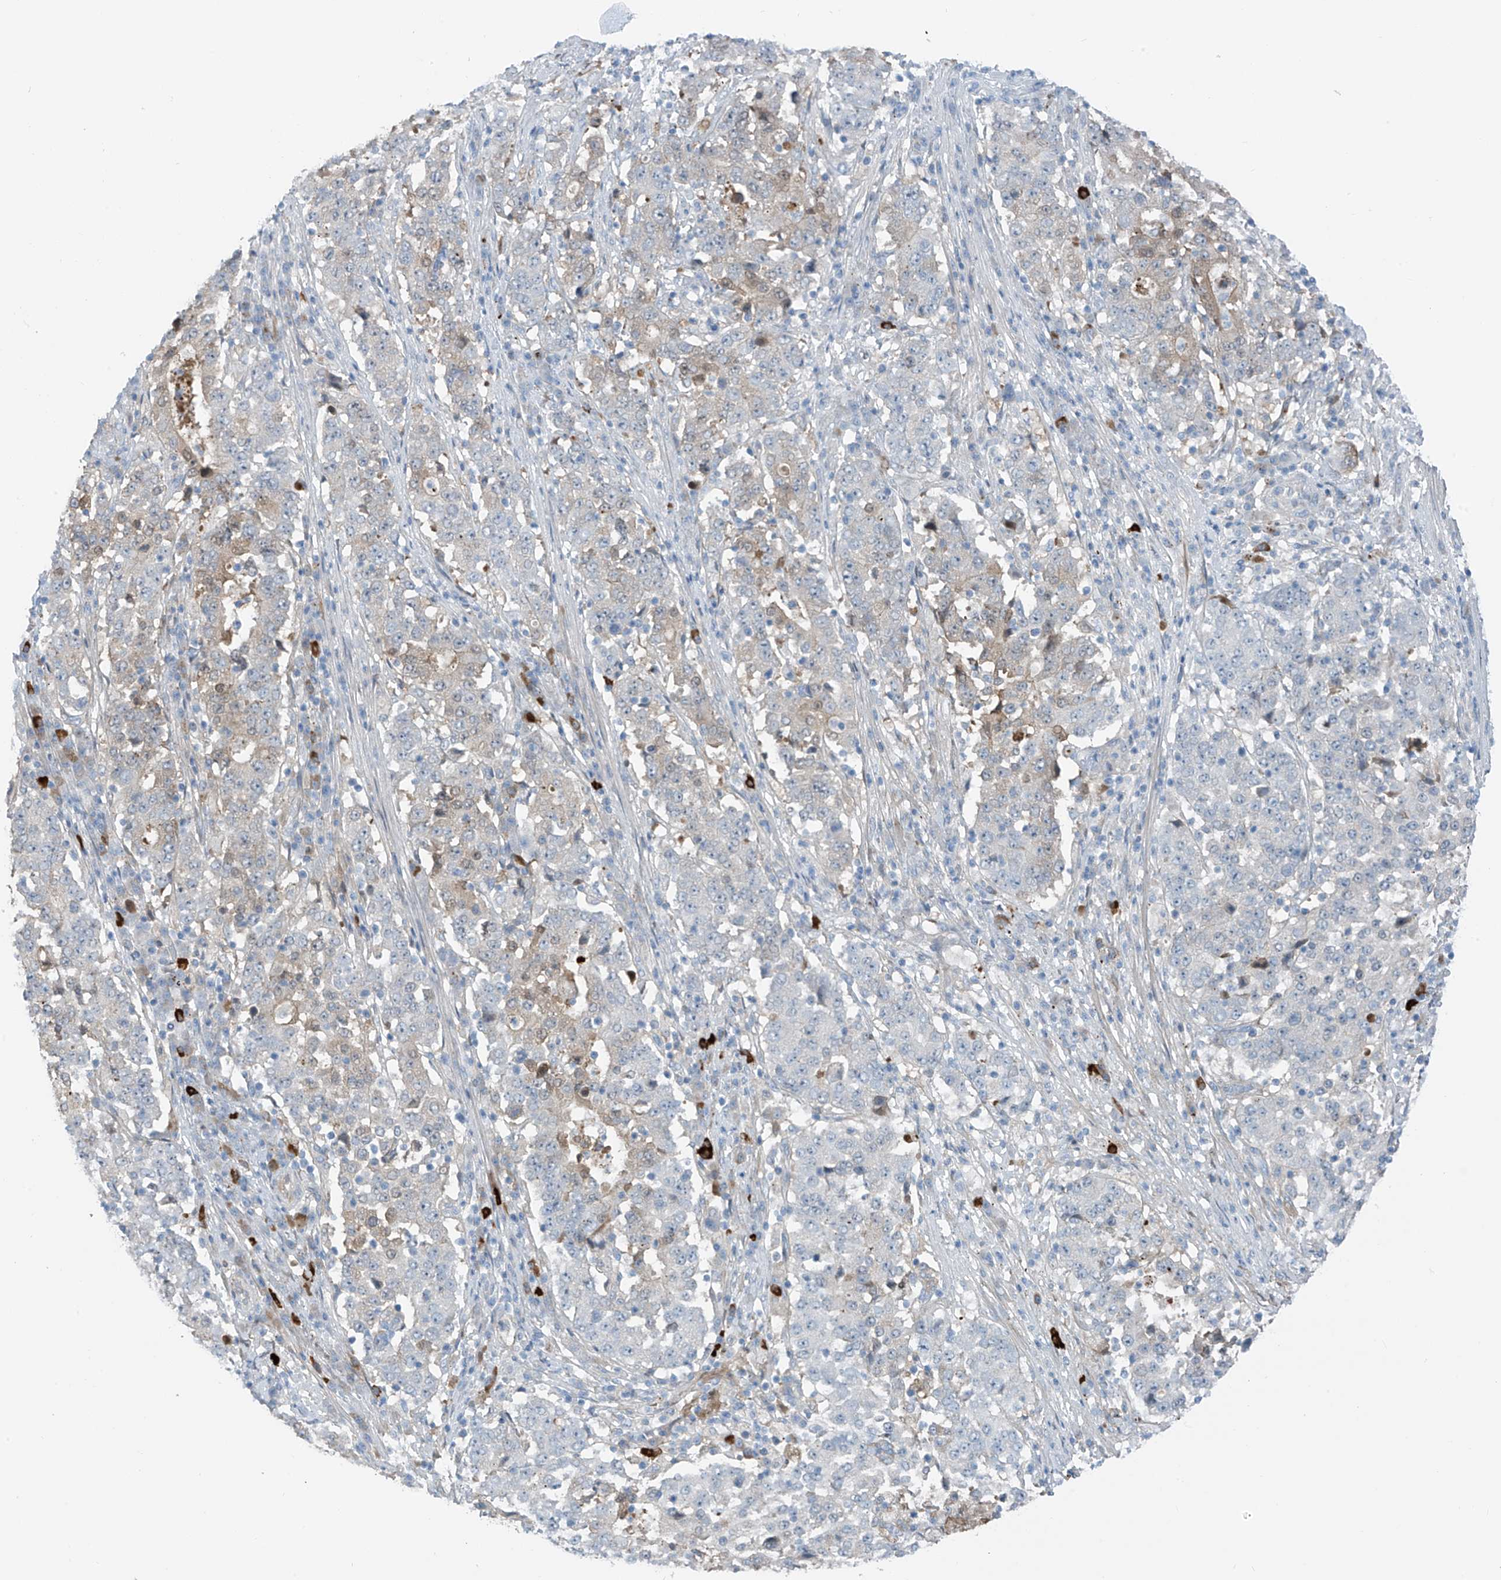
{"staining": {"intensity": "negative", "quantity": "none", "location": "none"}, "tissue": "stomach cancer", "cell_type": "Tumor cells", "image_type": "cancer", "snomed": [{"axis": "morphology", "description": "Adenocarcinoma, NOS"}, {"axis": "topography", "description": "Stomach"}], "caption": "Micrograph shows no significant protein expression in tumor cells of adenocarcinoma (stomach).", "gene": "ZNF793", "patient": {"sex": "male", "age": 59}}